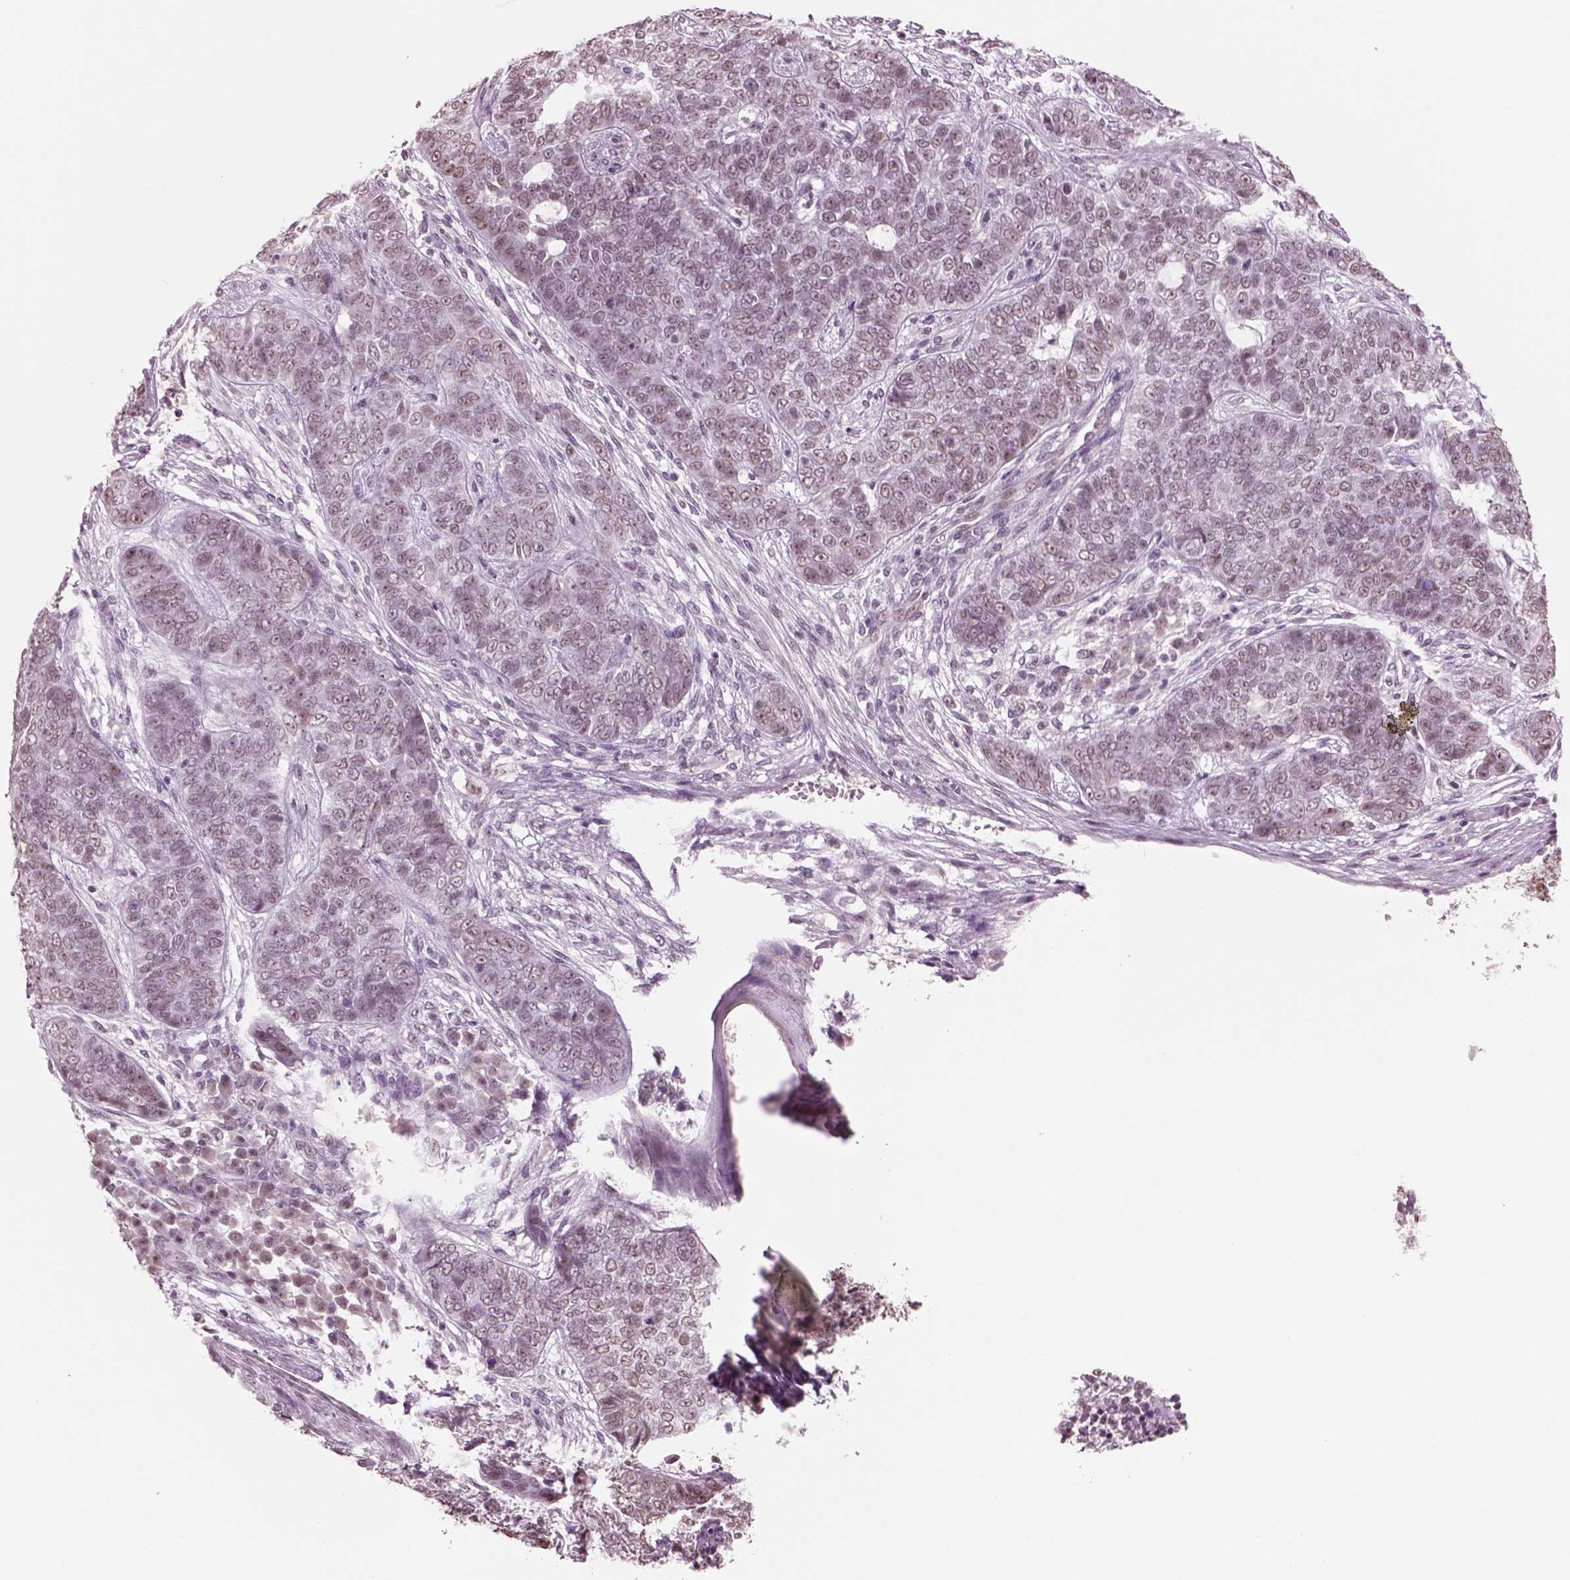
{"staining": {"intensity": "weak", "quantity": "25%-75%", "location": "nuclear"}, "tissue": "skin cancer", "cell_type": "Tumor cells", "image_type": "cancer", "snomed": [{"axis": "morphology", "description": "Basal cell carcinoma"}, {"axis": "topography", "description": "Skin"}], "caption": "This micrograph shows immunohistochemistry staining of basal cell carcinoma (skin), with low weak nuclear expression in approximately 25%-75% of tumor cells.", "gene": "SEPHS1", "patient": {"sex": "female", "age": 69}}